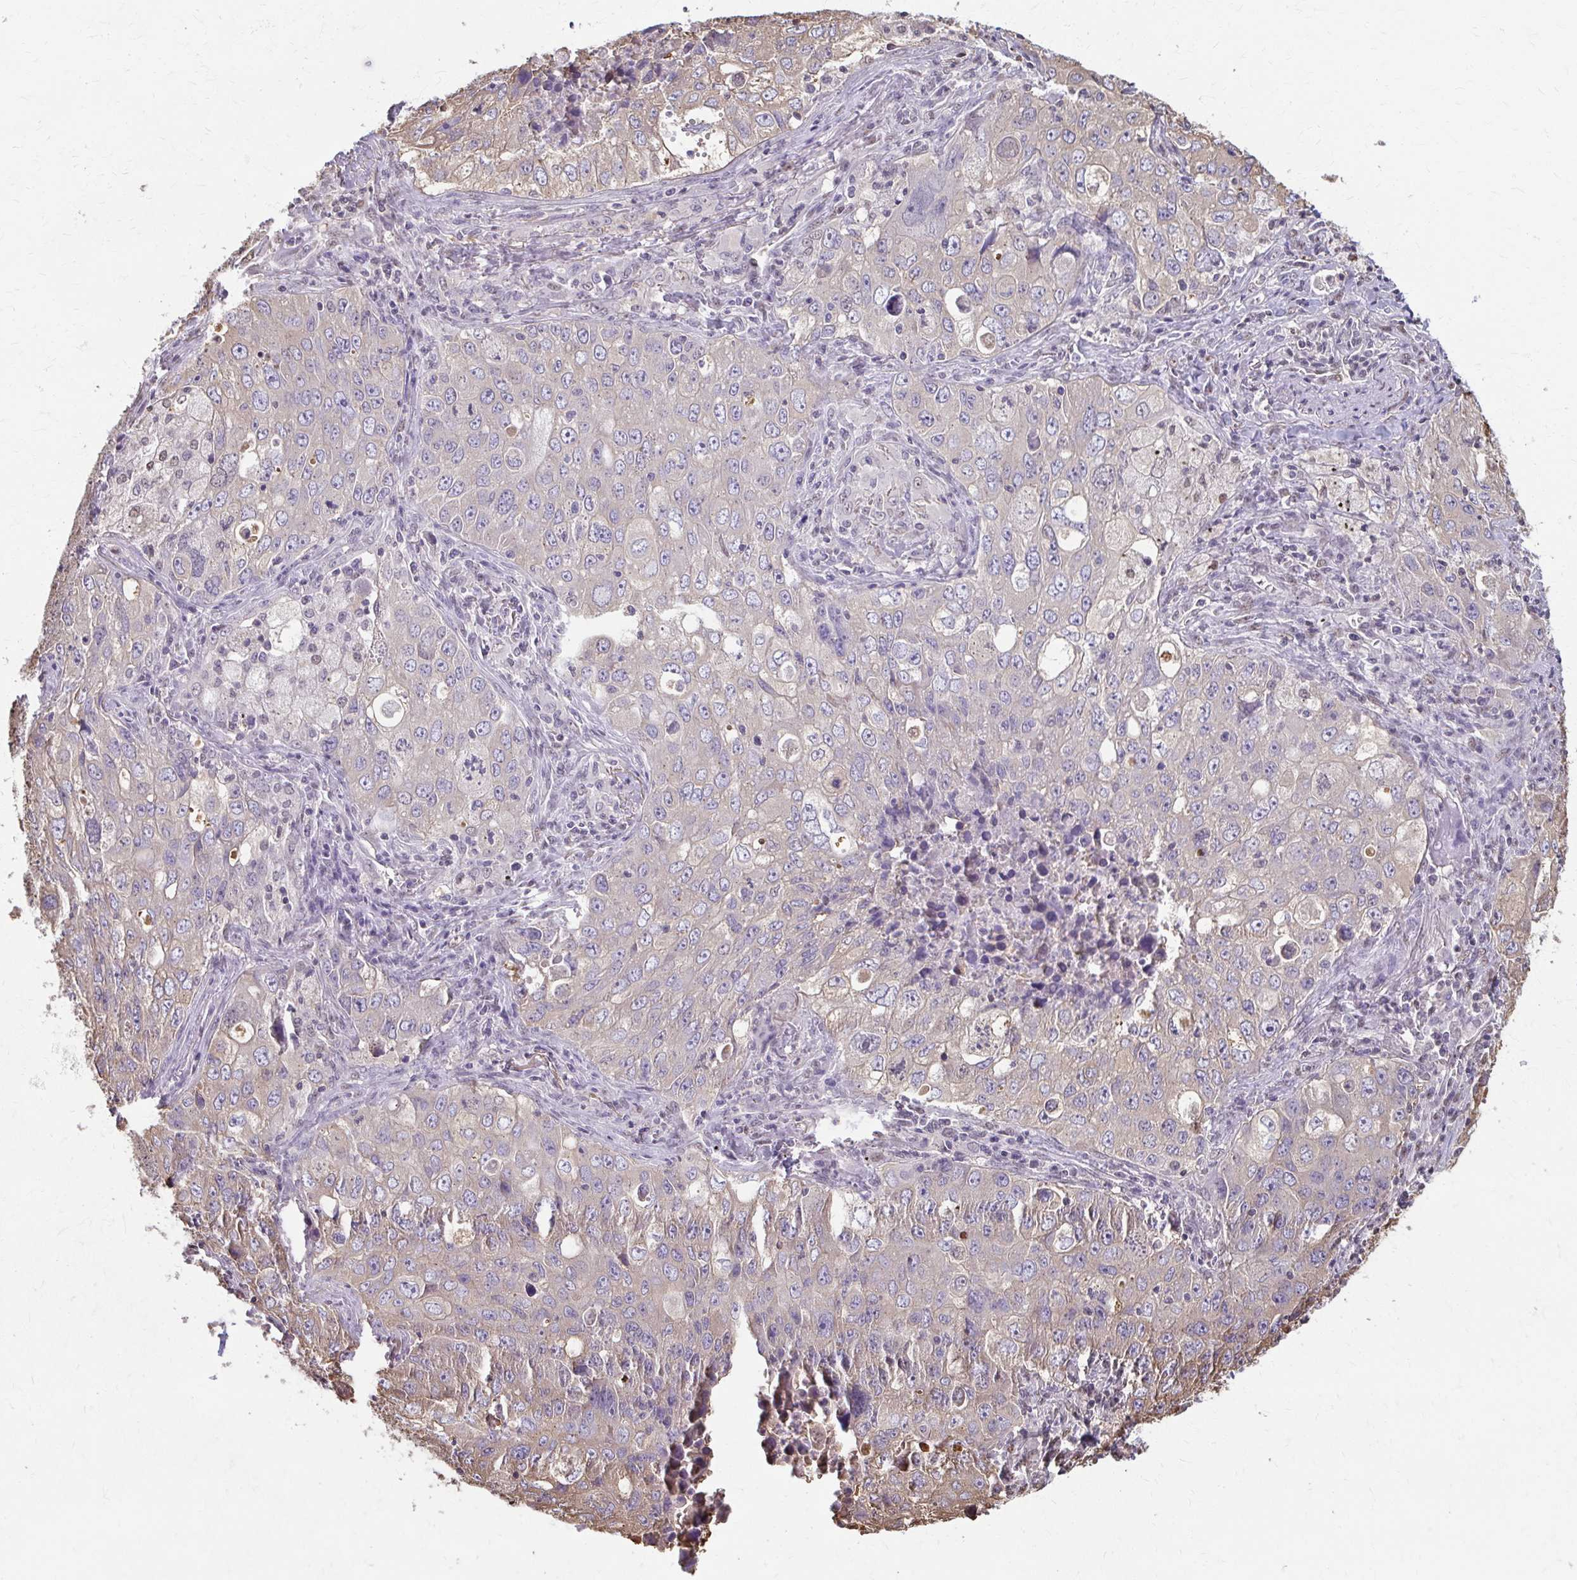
{"staining": {"intensity": "weak", "quantity": "<25%", "location": "cytoplasmic/membranous"}, "tissue": "lung cancer", "cell_type": "Tumor cells", "image_type": "cancer", "snomed": [{"axis": "morphology", "description": "Adenocarcinoma, NOS"}, {"axis": "morphology", "description": "Adenocarcinoma, metastatic, NOS"}, {"axis": "topography", "description": "Lymph node"}, {"axis": "topography", "description": "Lung"}], "caption": "A high-resolution histopathology image shows immunohistochemistry staining of lung metastatic adenocarcinoma, which demonstrates no significant expression in tumor cells.", "gene": "ING4", "patient": {"sex": "female", "age": 42}}